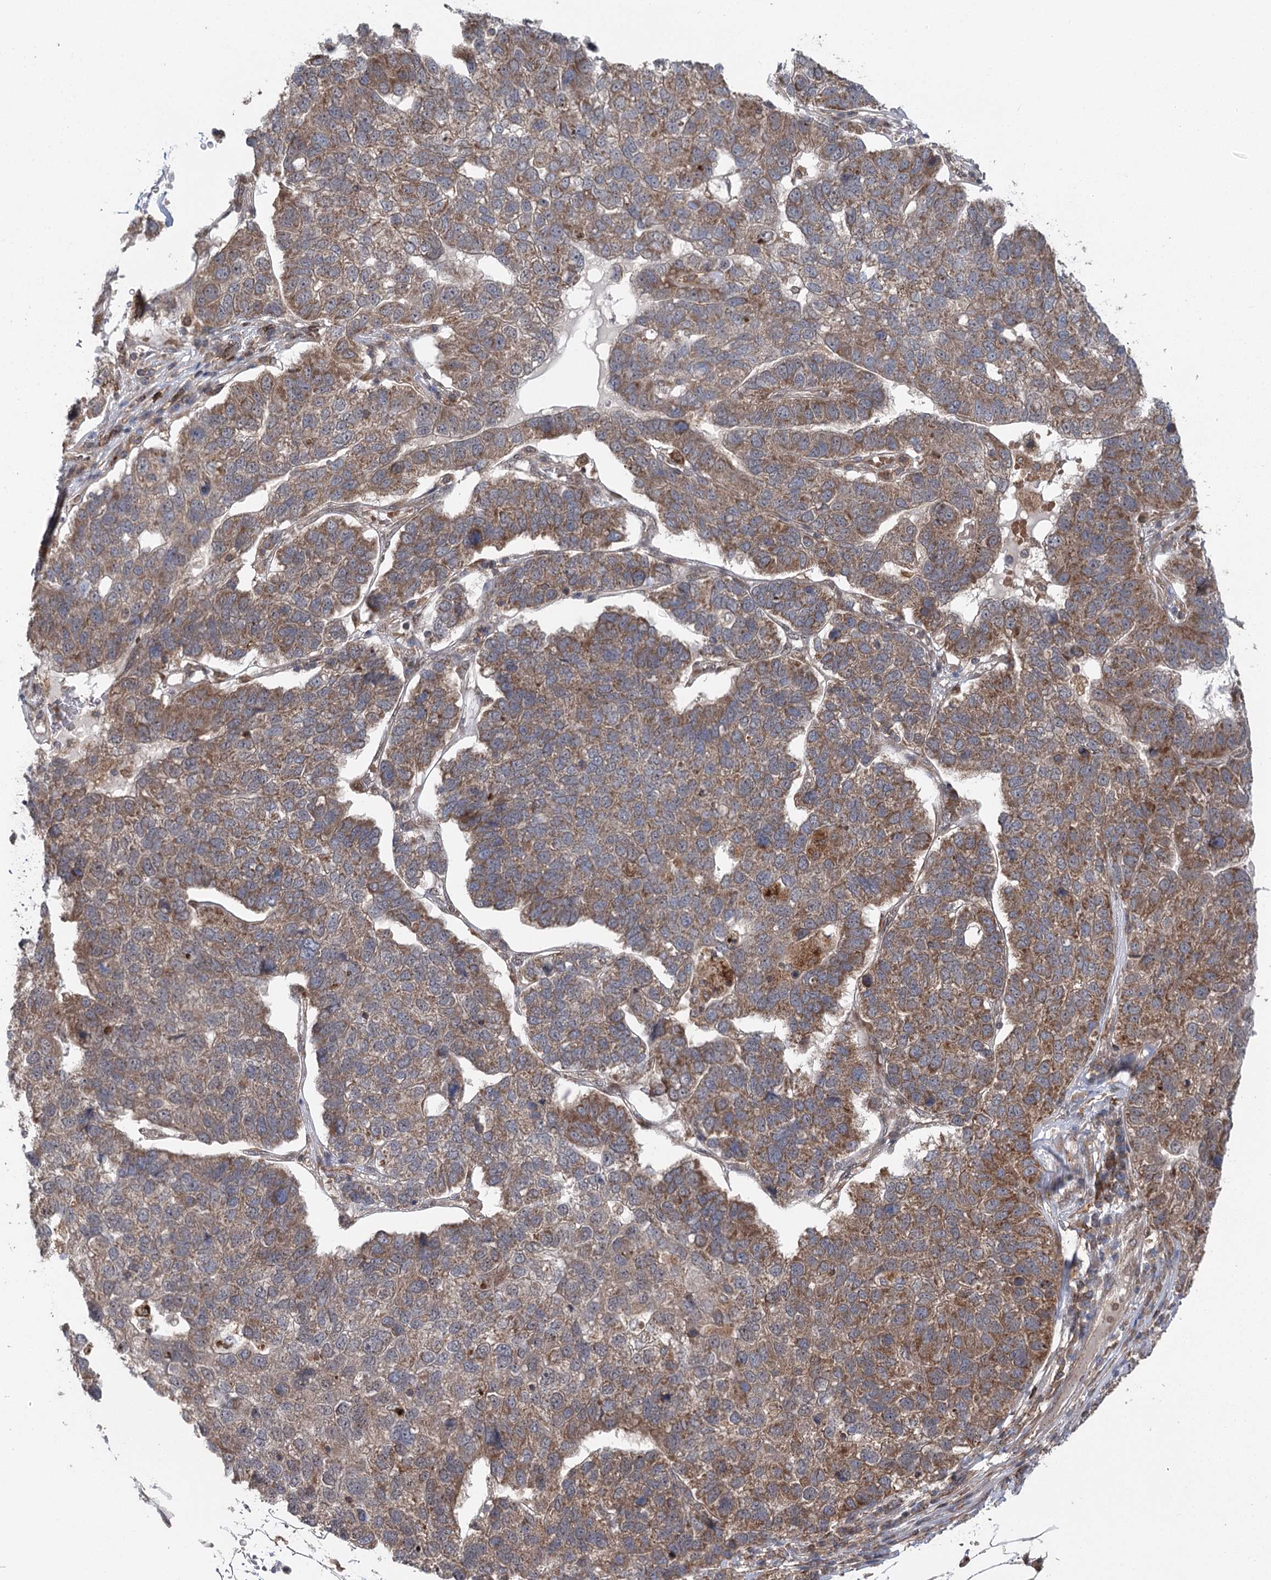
{"staining": {"intensity": "weak", "quantity": "25%-75%", "location": "cytoplasmic/membranous"}, "tissue": "pancreatic cancer", "cell_type": "Tumor cells", "image_type": "cancer", "snomed": [{"axis": "morphology", "description": "Adenocarcinoma, NOS"}, {"axis": "topography", "description": "Pancreas"}], "caption": "Weak cytoplasmic/membranous positivity for a protein is appreciated in about 25%-75% of tumor cells of adenocarcinoma (pancreatic) using immunohistochemistry.", "gene": "C12orf4", "patient": {"sex": "female", "age": 61}}